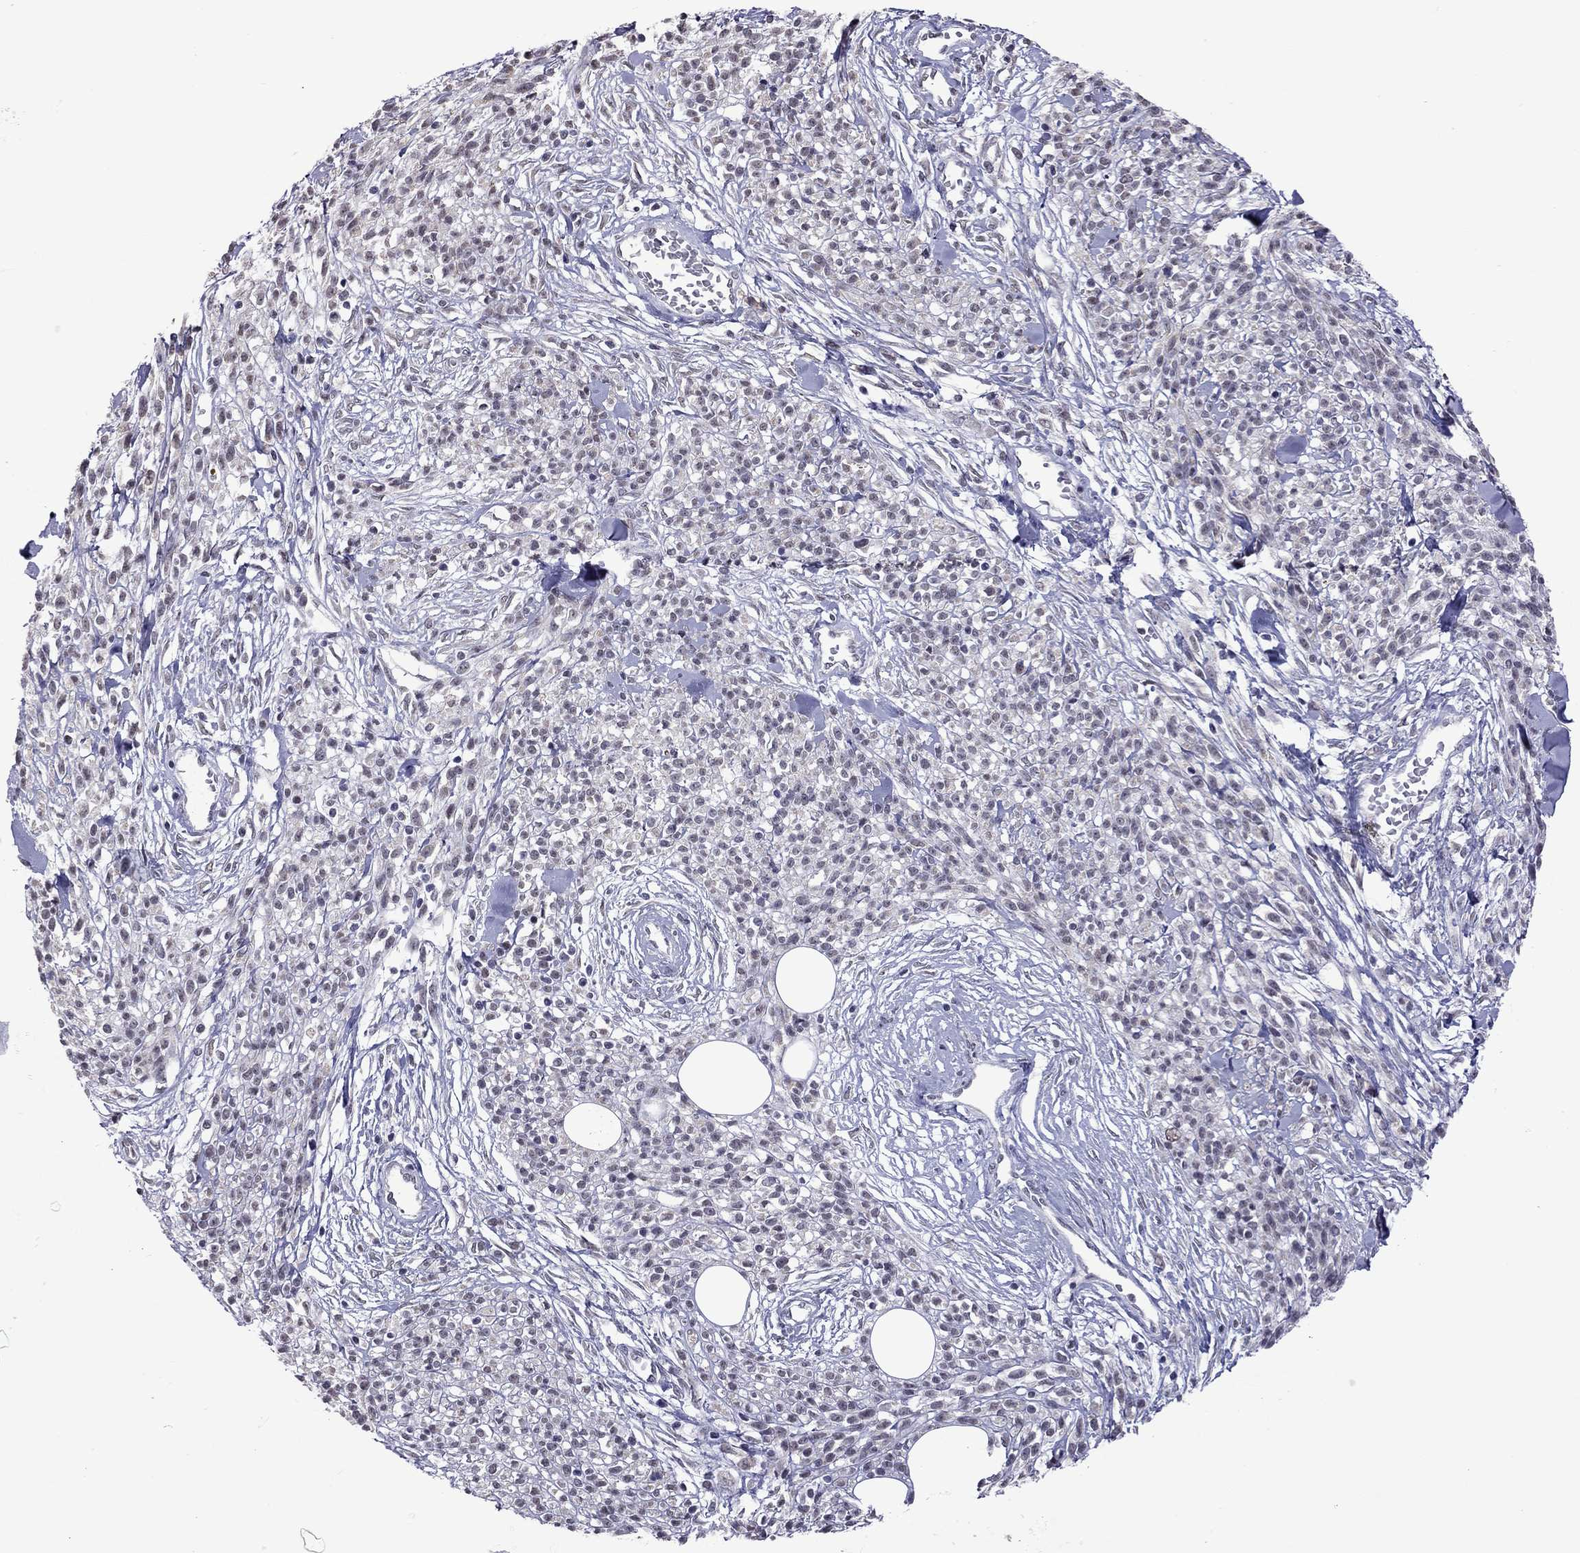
{"staining": {"intensity": "weak", "quantity": "25%-75%", "location": "nuclear"}, "tissue": "melanoma", "cell_type": "Tumor cells", "image_type": "cancer", "snomed": [{"axis": "morphology", "description": "Malignant melanoma, NOS"}, {"axis": "topography", "description": "Skin"}, {"axis": "topography", "description": "Skin of trunk"}], "caption": "This is a micrograph of IHC staining of malignant melanoma, which shows weak staining in the nuclear of tumor cells.", "gene": "PPP1R3A", "patient": {"sex": "male", "age": 74}}